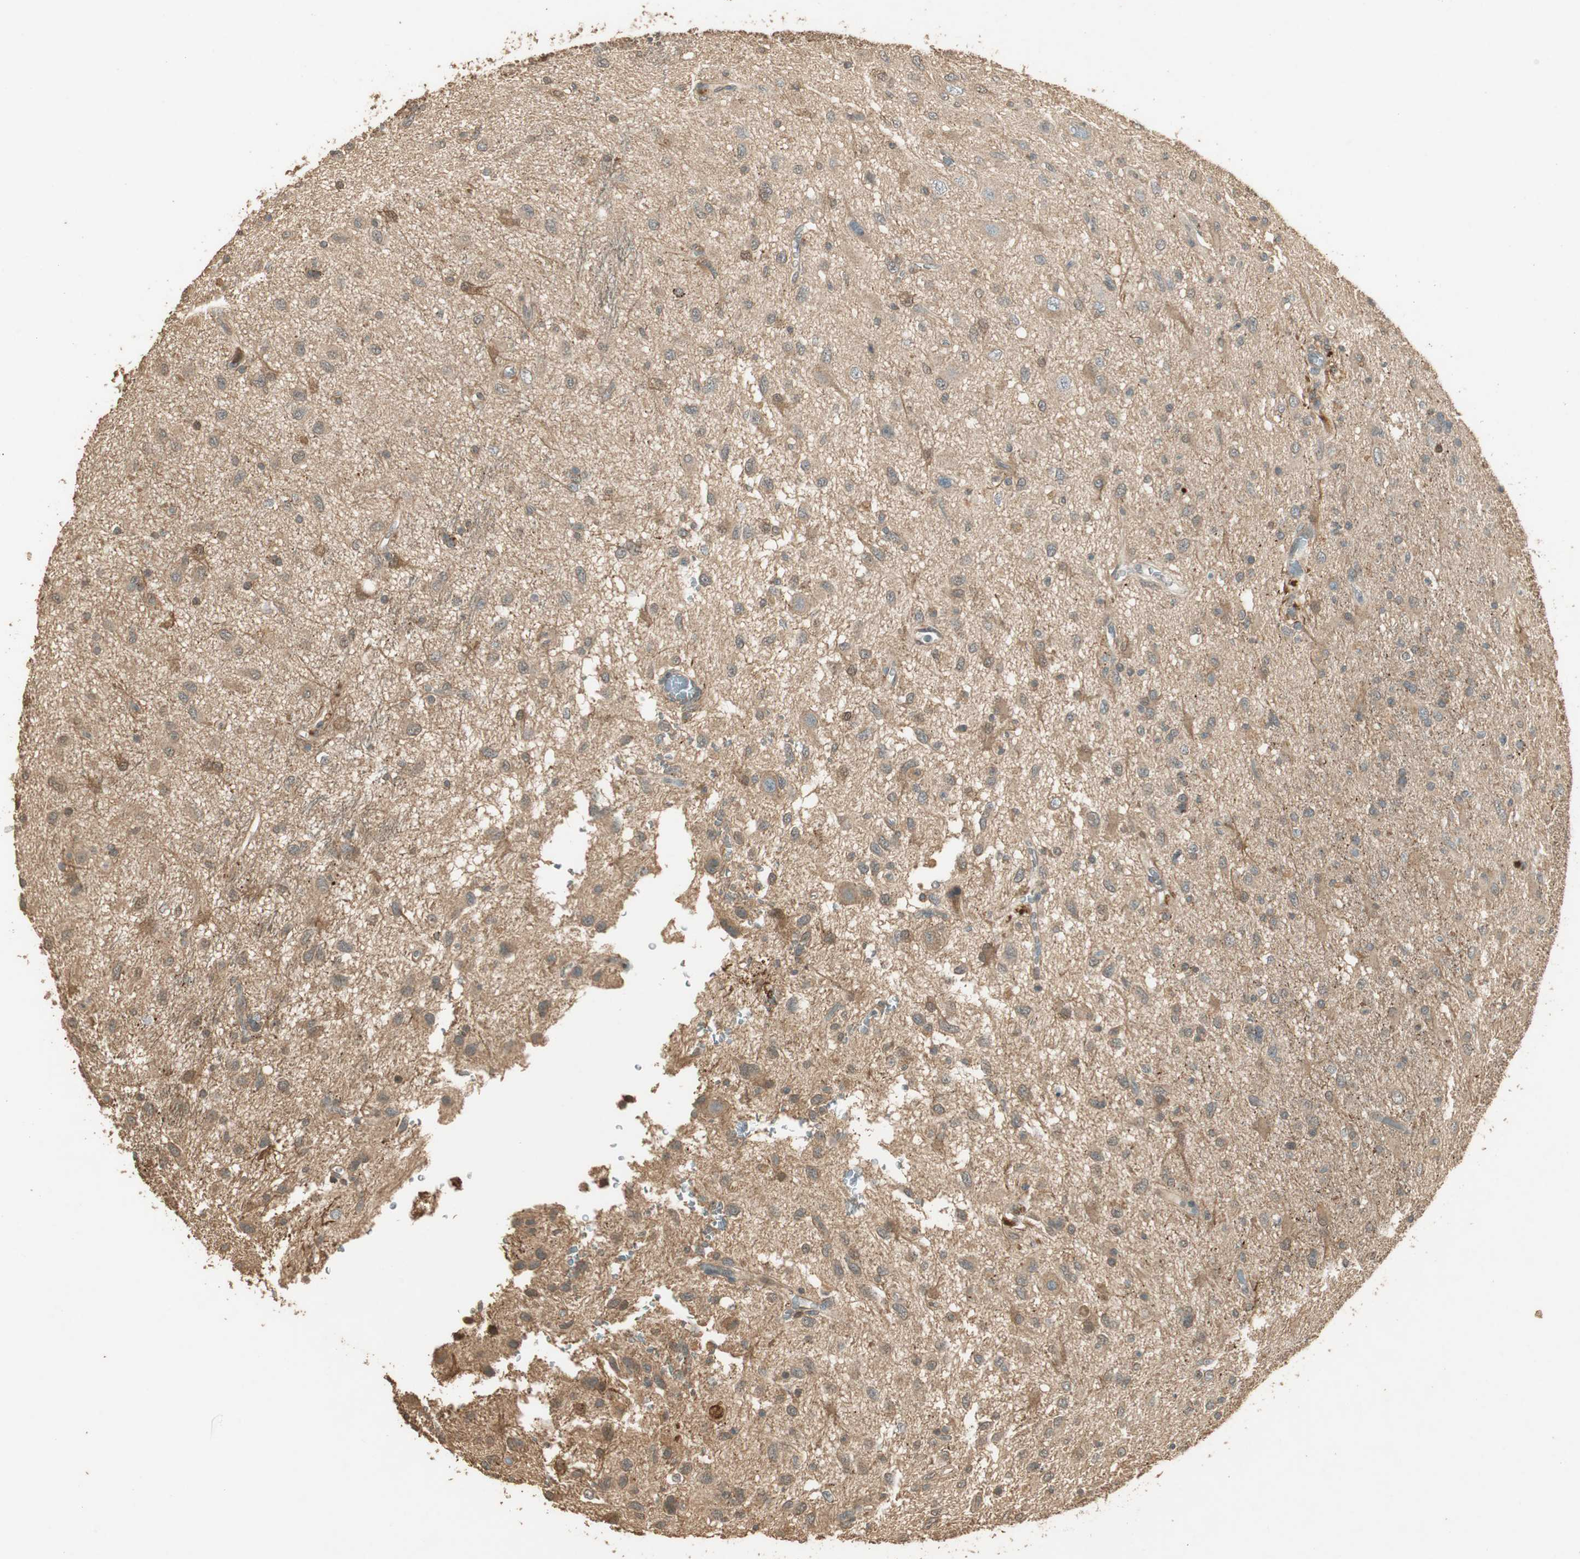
{"staining": {"intensity": "moderate", "quantity": ">75%", "location": "cytoplasmic/membranous"}, "tissue": "glioma", "cell_type": "Tumor cells", "image_type": "cancer", "snomed": [{"axis": "morphology", "description": "Glioma, malignant, Low grade"}, {"axis": "topography", "description": "Brain"}], "caption": "Brown immunohistochemical staining in malignant glioma (low-grade) demonstrates moderate cytoplasmic/membranous expression in approximately >75% of tumor cells.", "gene": "USP2", "patient": {"sex": "male", "age": 77}}